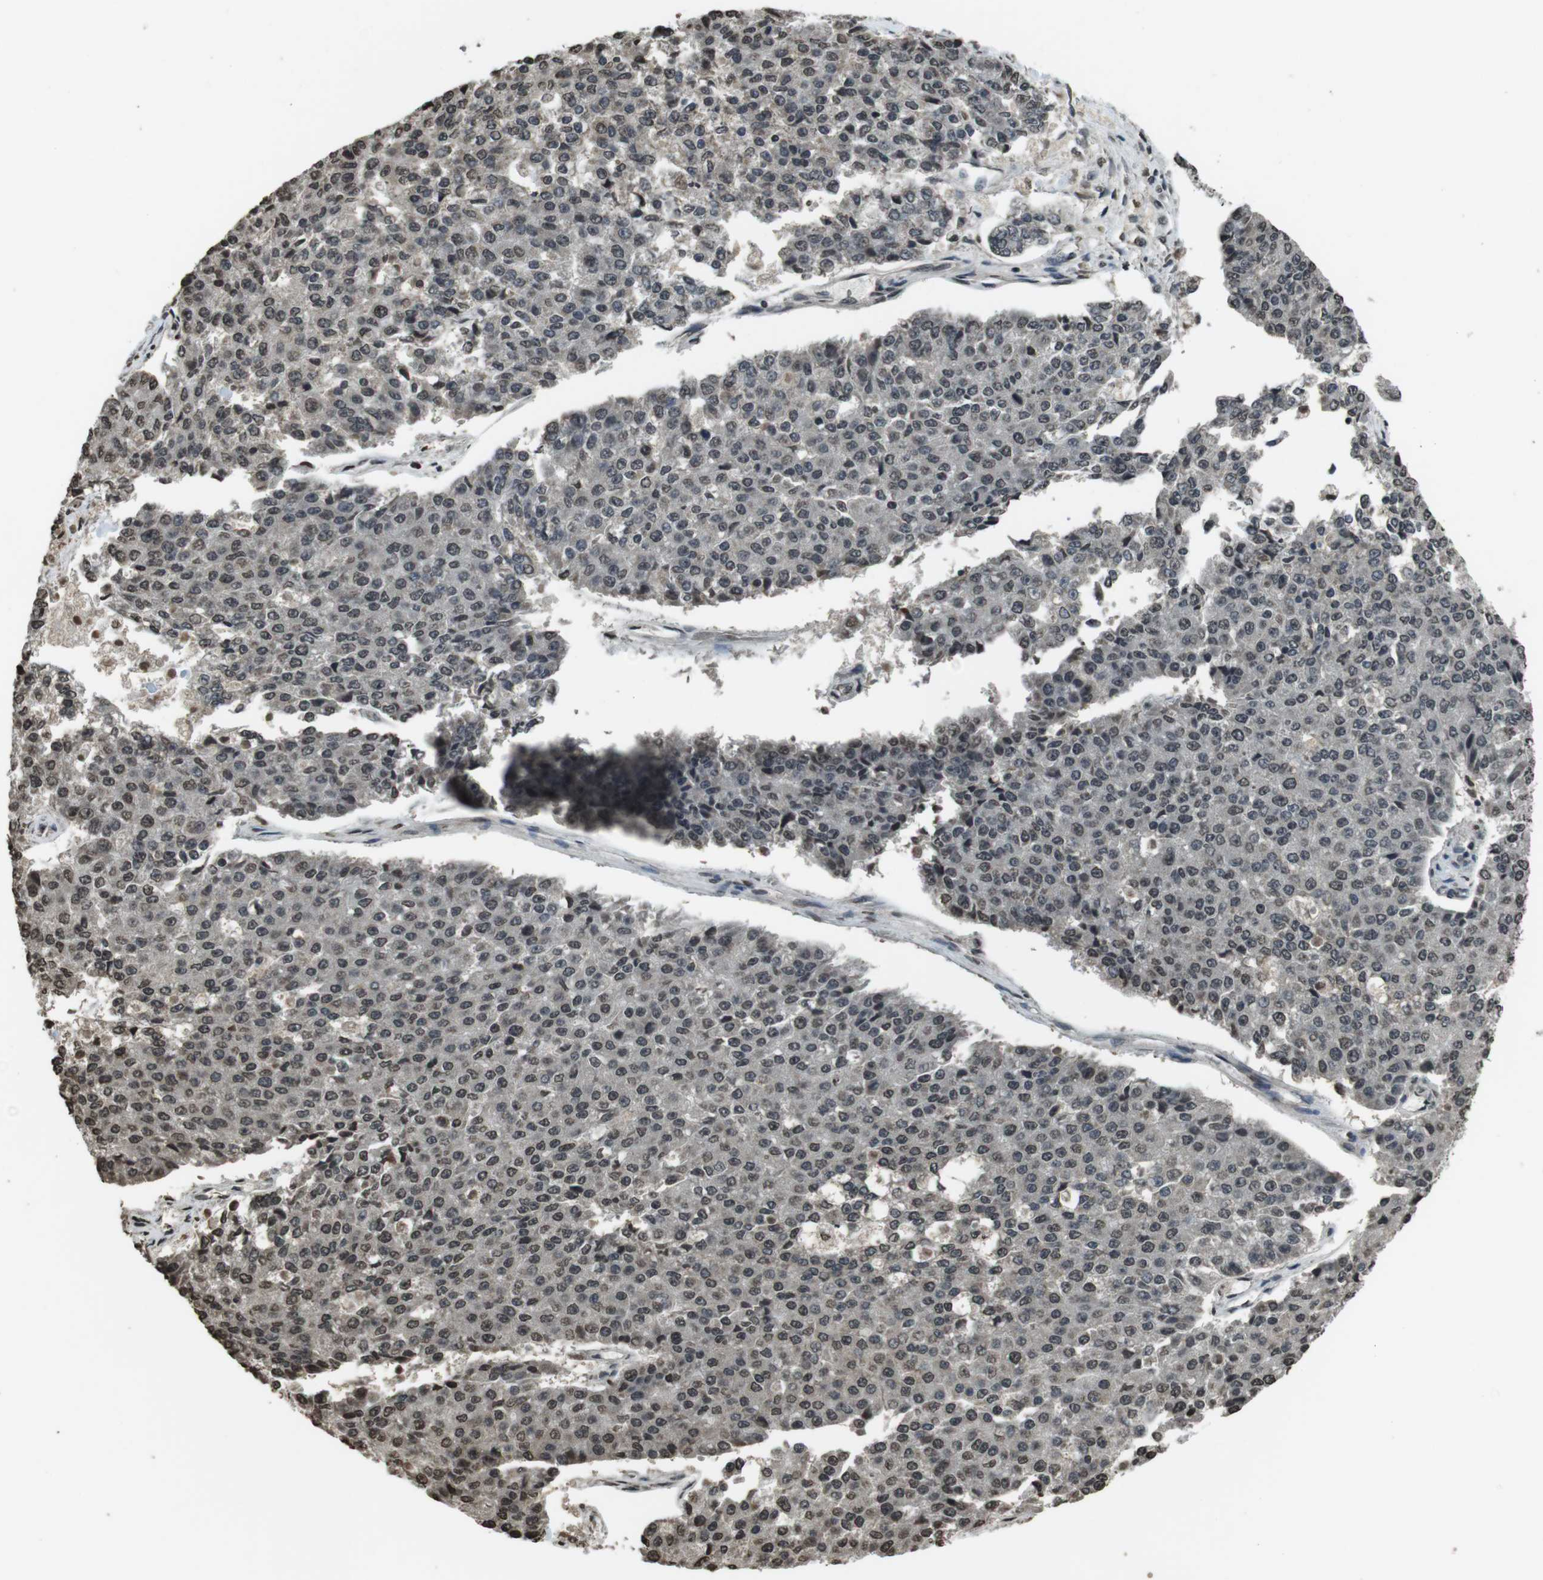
{"staining": {"intensity": "moderate", "quantity": "25%-75%", "location": "nuclear"}, "tissue": "pancreatic cancer", "cell_type": "Tumor cells", "image_type": "cancer", "snomed": [{"axis": "morphology", "description": "Adenocarcinoma, NOS"}, {"axis": "topography", "description": "Pancreas"}], "caption": "High-magnification brightfield microscopy of pancreatic adenocarcinoma stained with DAB (3,3'-diaminobenzidine) (brown) and counterstained with hematoxylin (blue). tumor cells exhibit moderate nuclear positivity is seen in approximately25%-75% of cells.", "gene": "MAF", "patient": {"sex": "male", "age": 50}}